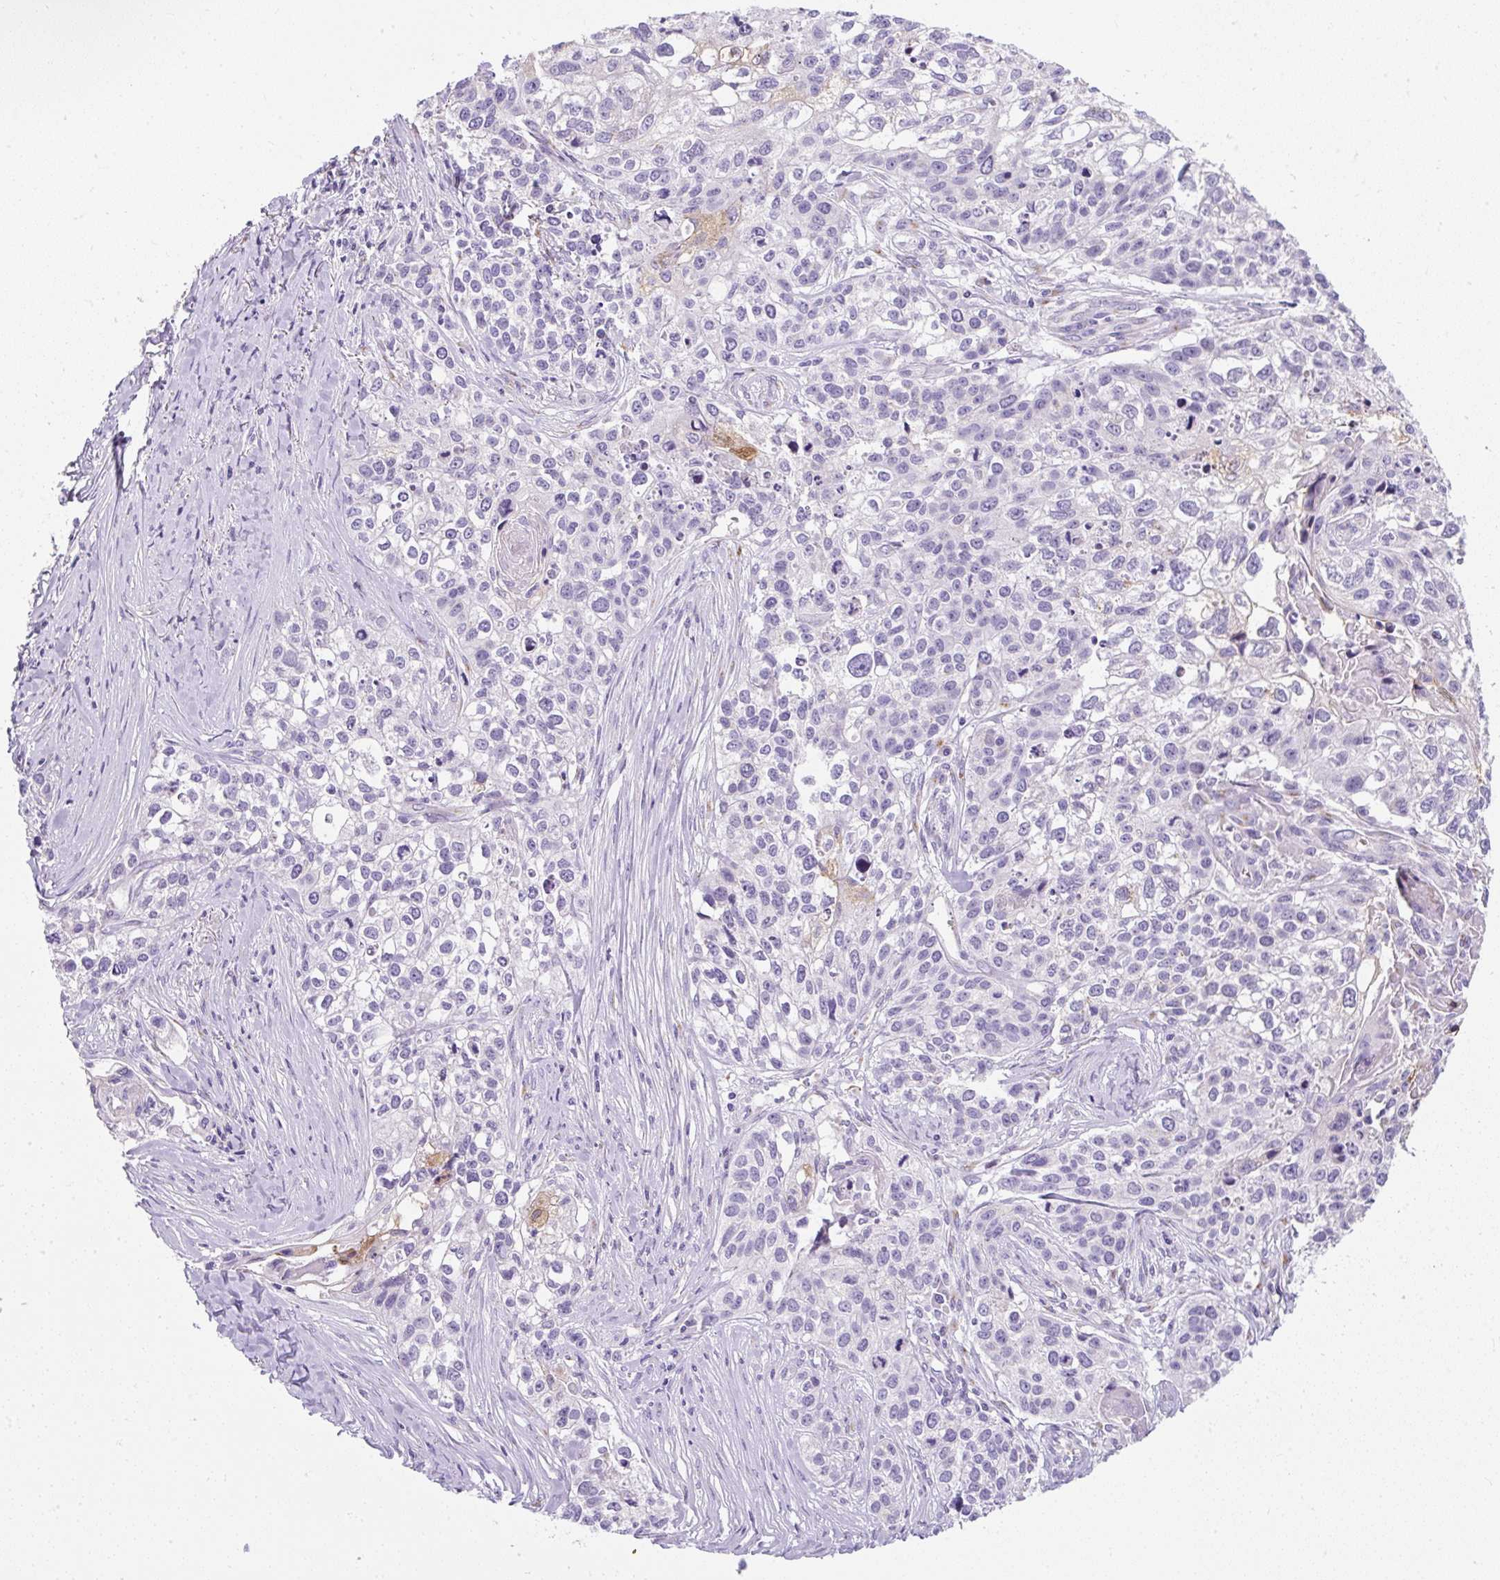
{"staining": {"intensity": "negative", "quantity": "none", "location": "none"}, "tissue": "lung cancer", "cell_type": "Tumor cells", "image_type": "cancer", "snomed": [{"axis": "morphology", "description": "Squamous cell carcinoma, NOS"}, {"axis": "topography", "description": "Lung"}], "caption": "Immunohistochemistry of human lung squamous cell carcinoma reveals no expression in tumor cells. The staining was performed using DAB to visualize the protein expression in brown, while the nuclei were stained in blue with hematoxylin (Magnification: 20x).", "gene": "DTX4", "patient": {"sex": "male", "age": 74}}